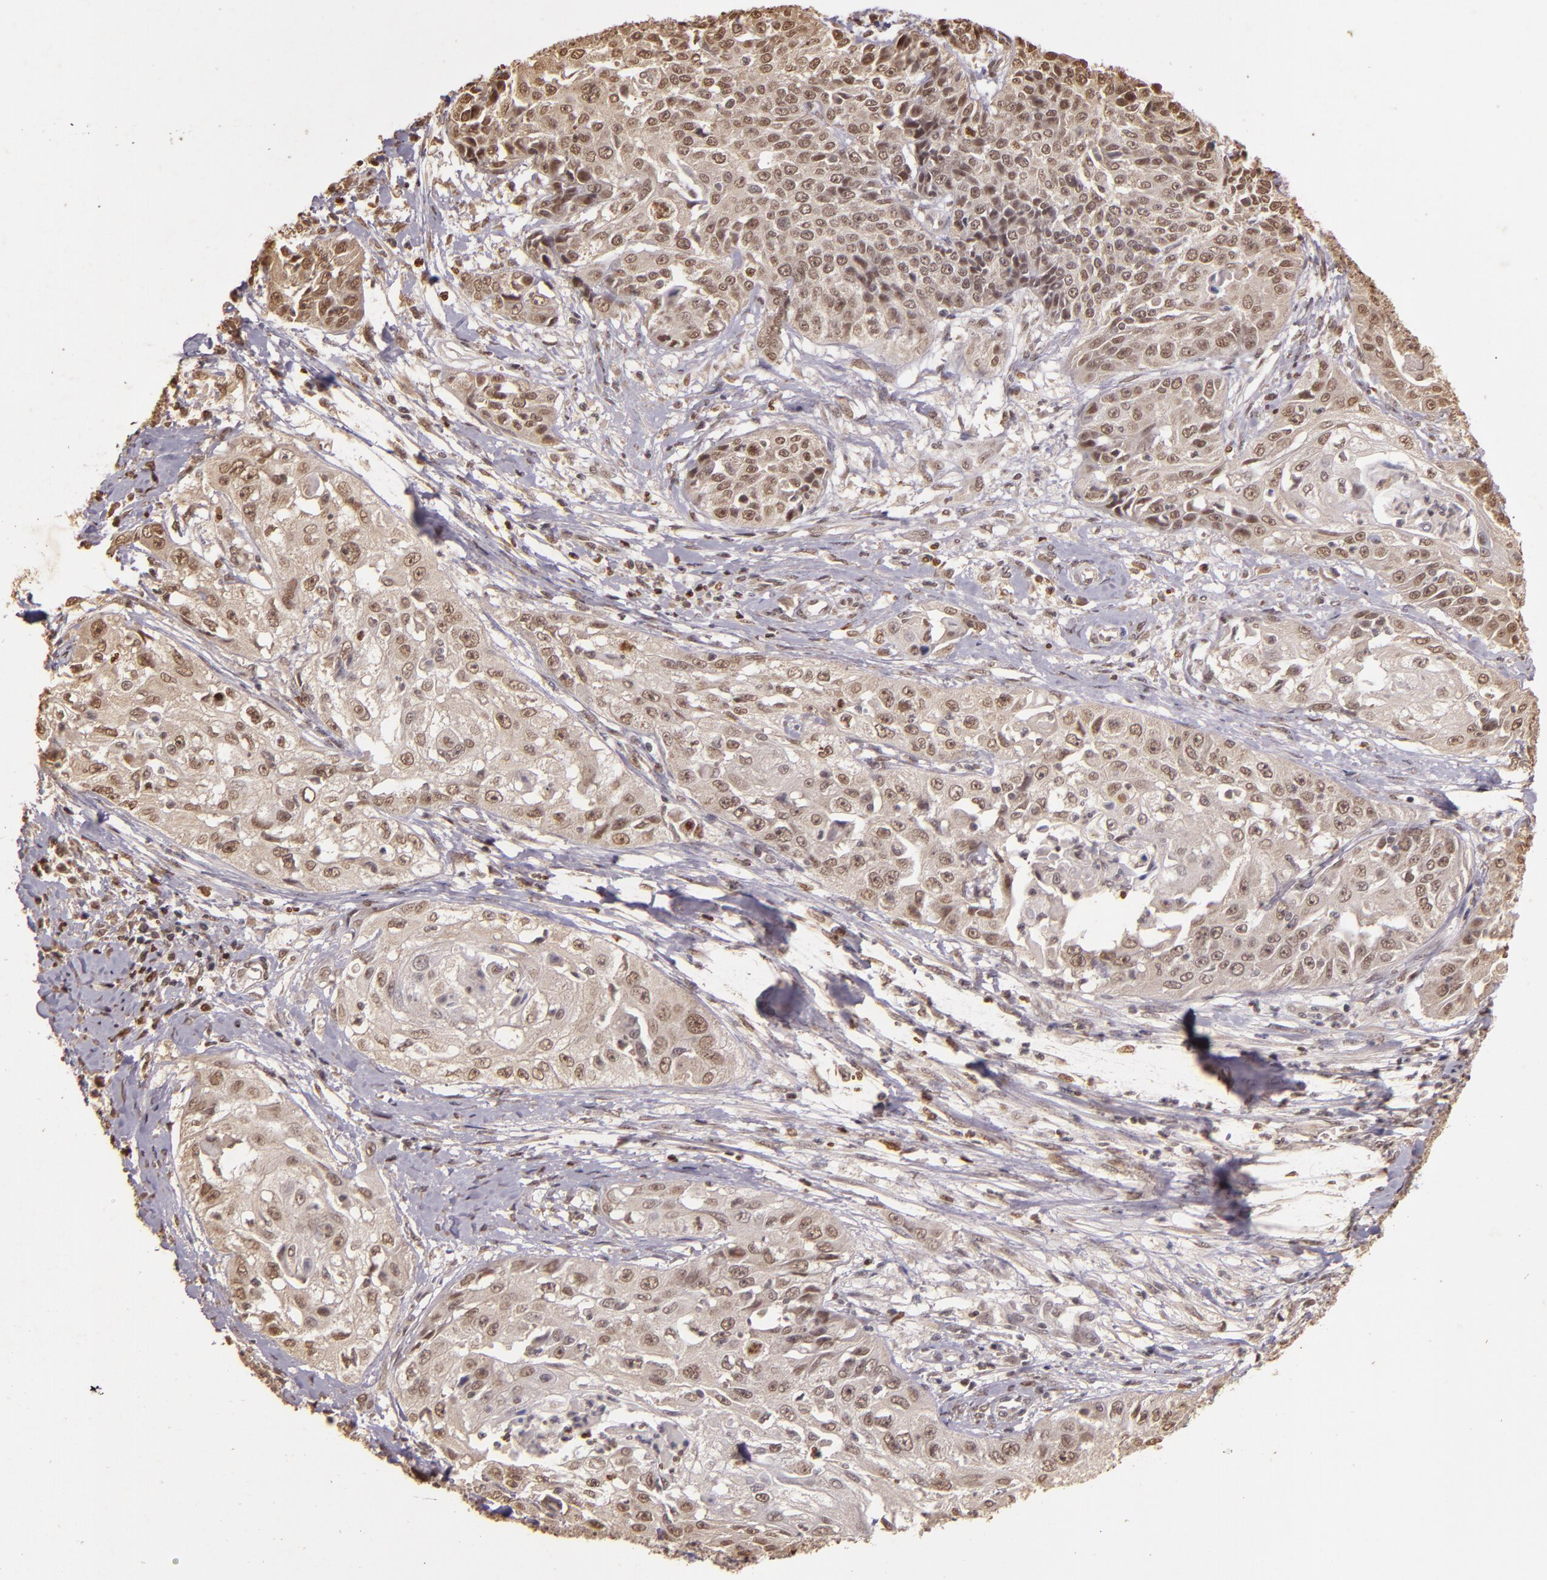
{"staining": {"intensity": "weak", "quantity": "25%-75%", "location": "cytoplasmic/membranous,nuclear"}, "tissue": "cervical cancer", "cell_type": "Tumor cells", "image_type": "cancer", "snomed": [{"axis": "morphology", "description": "Squamous cell carcinoma, NOS"}, {"axis": "topography", "description": "Cervix"}], "caption": "The image reveals a brown stain indicating the presence of a protein in the cytoplasmic/membranous and nuclear of tumor cells in cervical cancer. Immunohistochemistry (ihc) stains the protein in brown and the nuclei are stained blue.", "gene": "CUL1", "patient": {"sex": "female", "age": 64}}